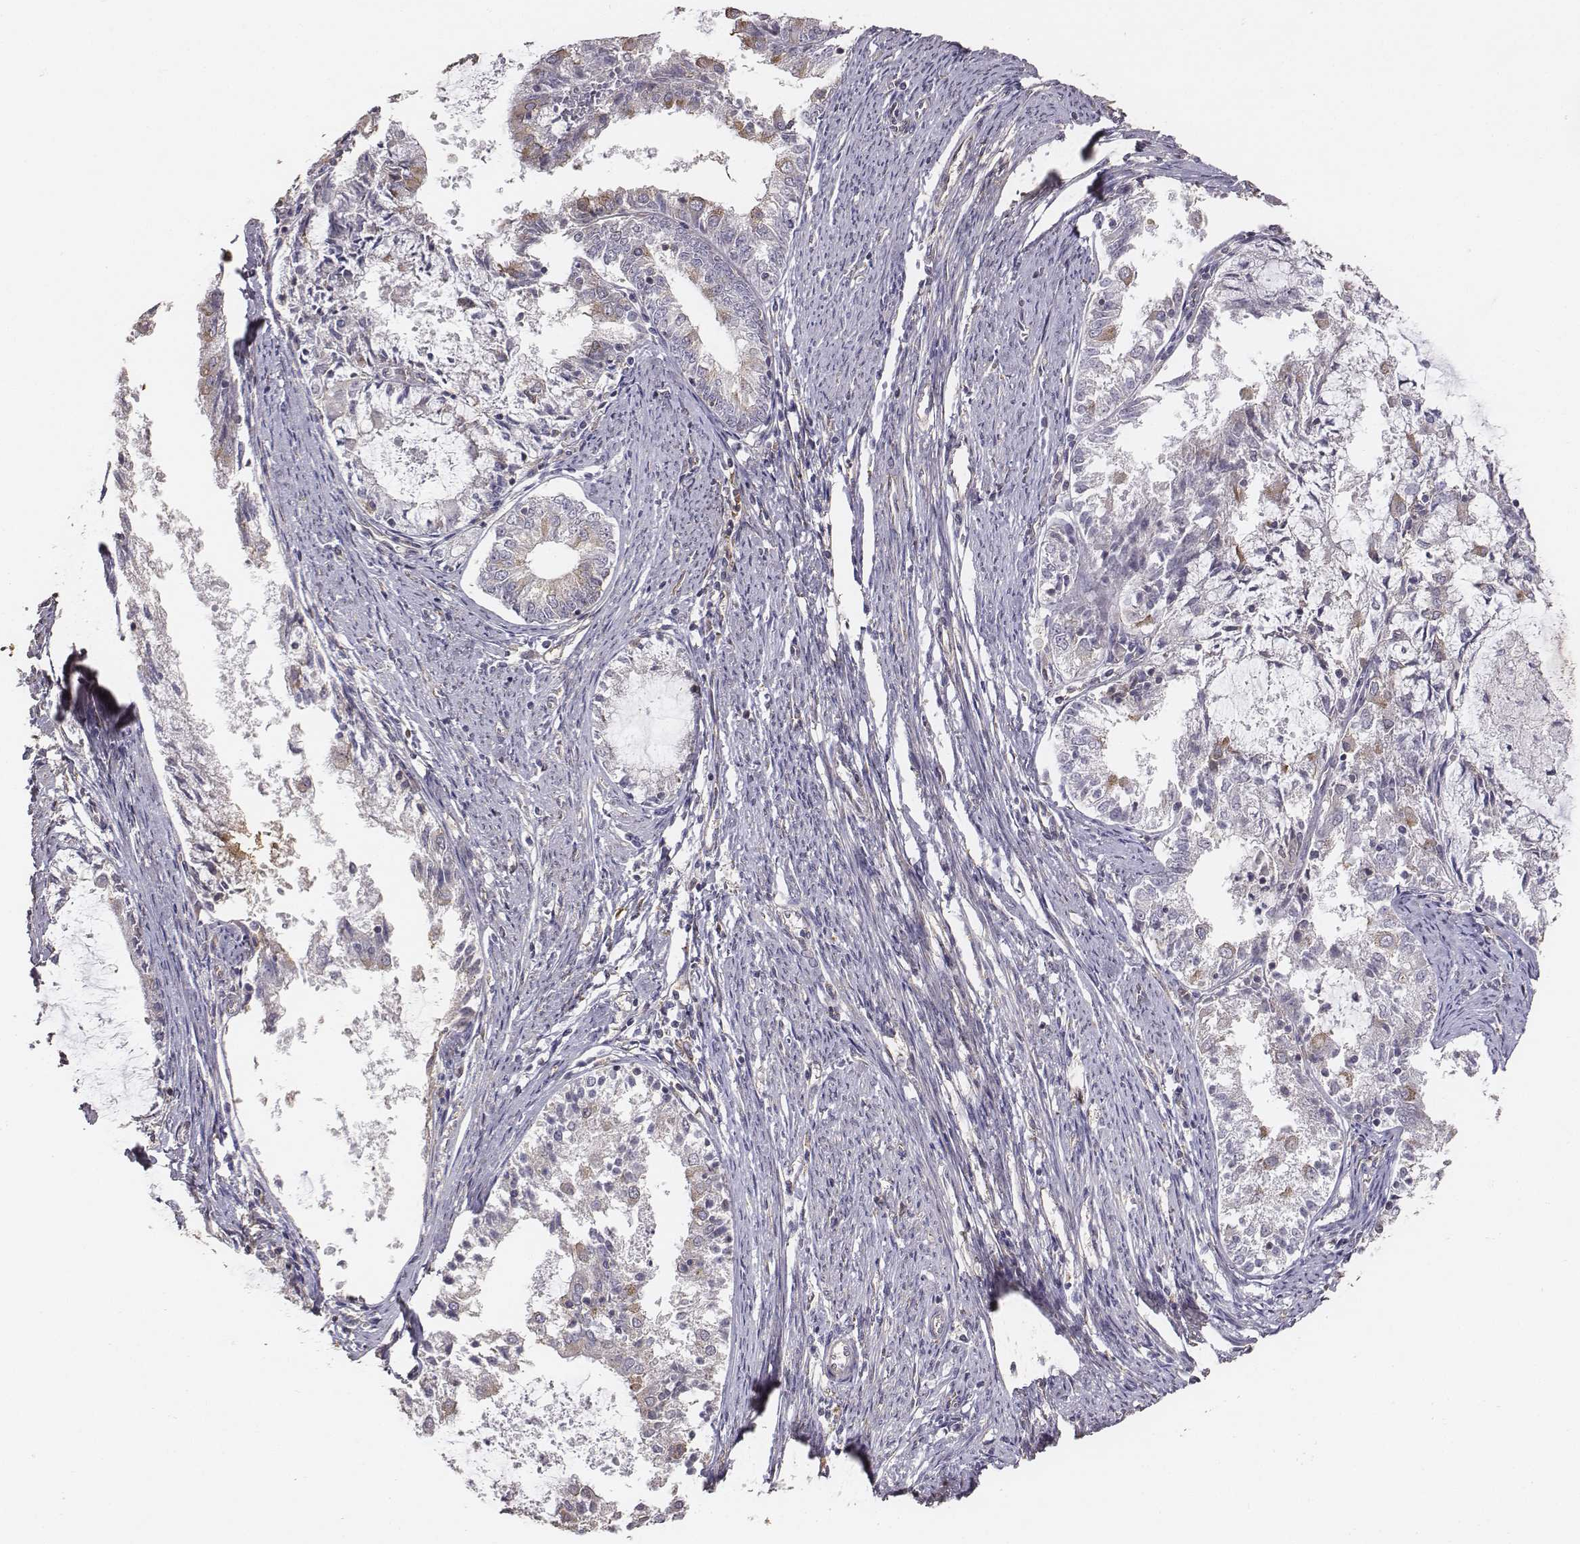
{"staining": {"intensity": "weak", "quantity": "<25%", "location": "cytoplasmic/membranous"}, "tissue": "endometrial cancer", "cell_type": "Tumor cells", "image_type": "cancer", "snomed": [{"axis": "morphology", "description": "Adenocarcinoma, NOS"}, {"axis": "topography", "description": "Endometrium"}], "caption": "IHC photomicrograph of human endometrial adenocarcinoma stained for a protein (brown), which reveals no staining in tumor cells. (Immunohistochemistry, brightfield microscopy, high magnification).", "gene": "AP1B1", "patient": {"sex": "female", "age": 57}}